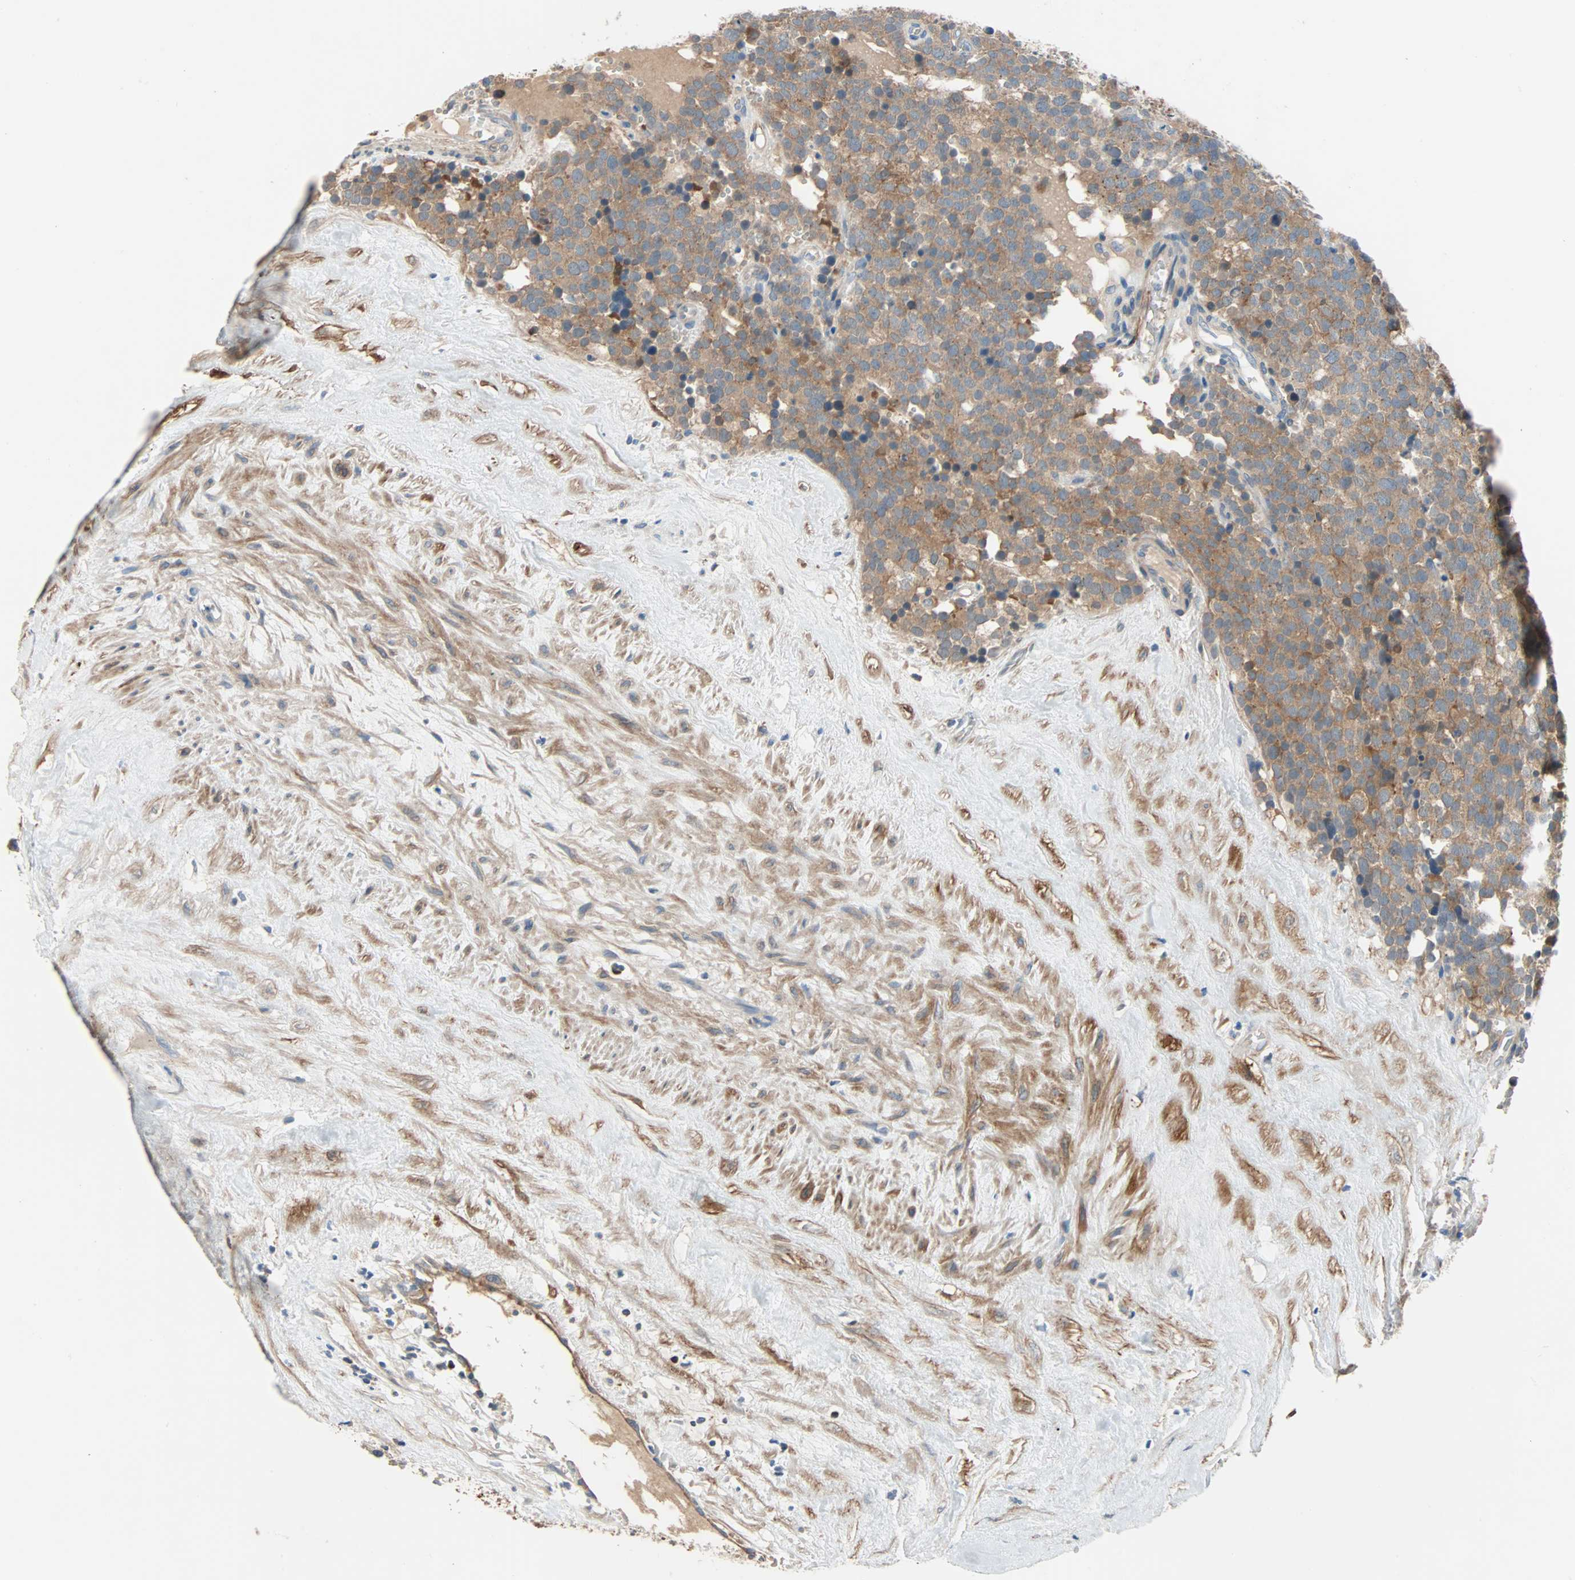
{"staining": {"intensity": "strong", "quantity": ">75%", "location": "cytoplasmic/membranous"}, "tissue": "testis cancer", "cell_type": "Tumor cells", "image_type": "cancer", "snomed": [{"axis": "morphology", "description": "Seminoma, NOS"}, {"axis": "topography", "description": "Testis"}], "caption": "This micrograph demonstrates immunohistochemistry staining of human testis seminoma, with high strong cytoplasmic/membranous positivity in about >75% of tumor cells.", "gene": "TNFRSF12A", "patient": {"sex": "male", "age": 71}}